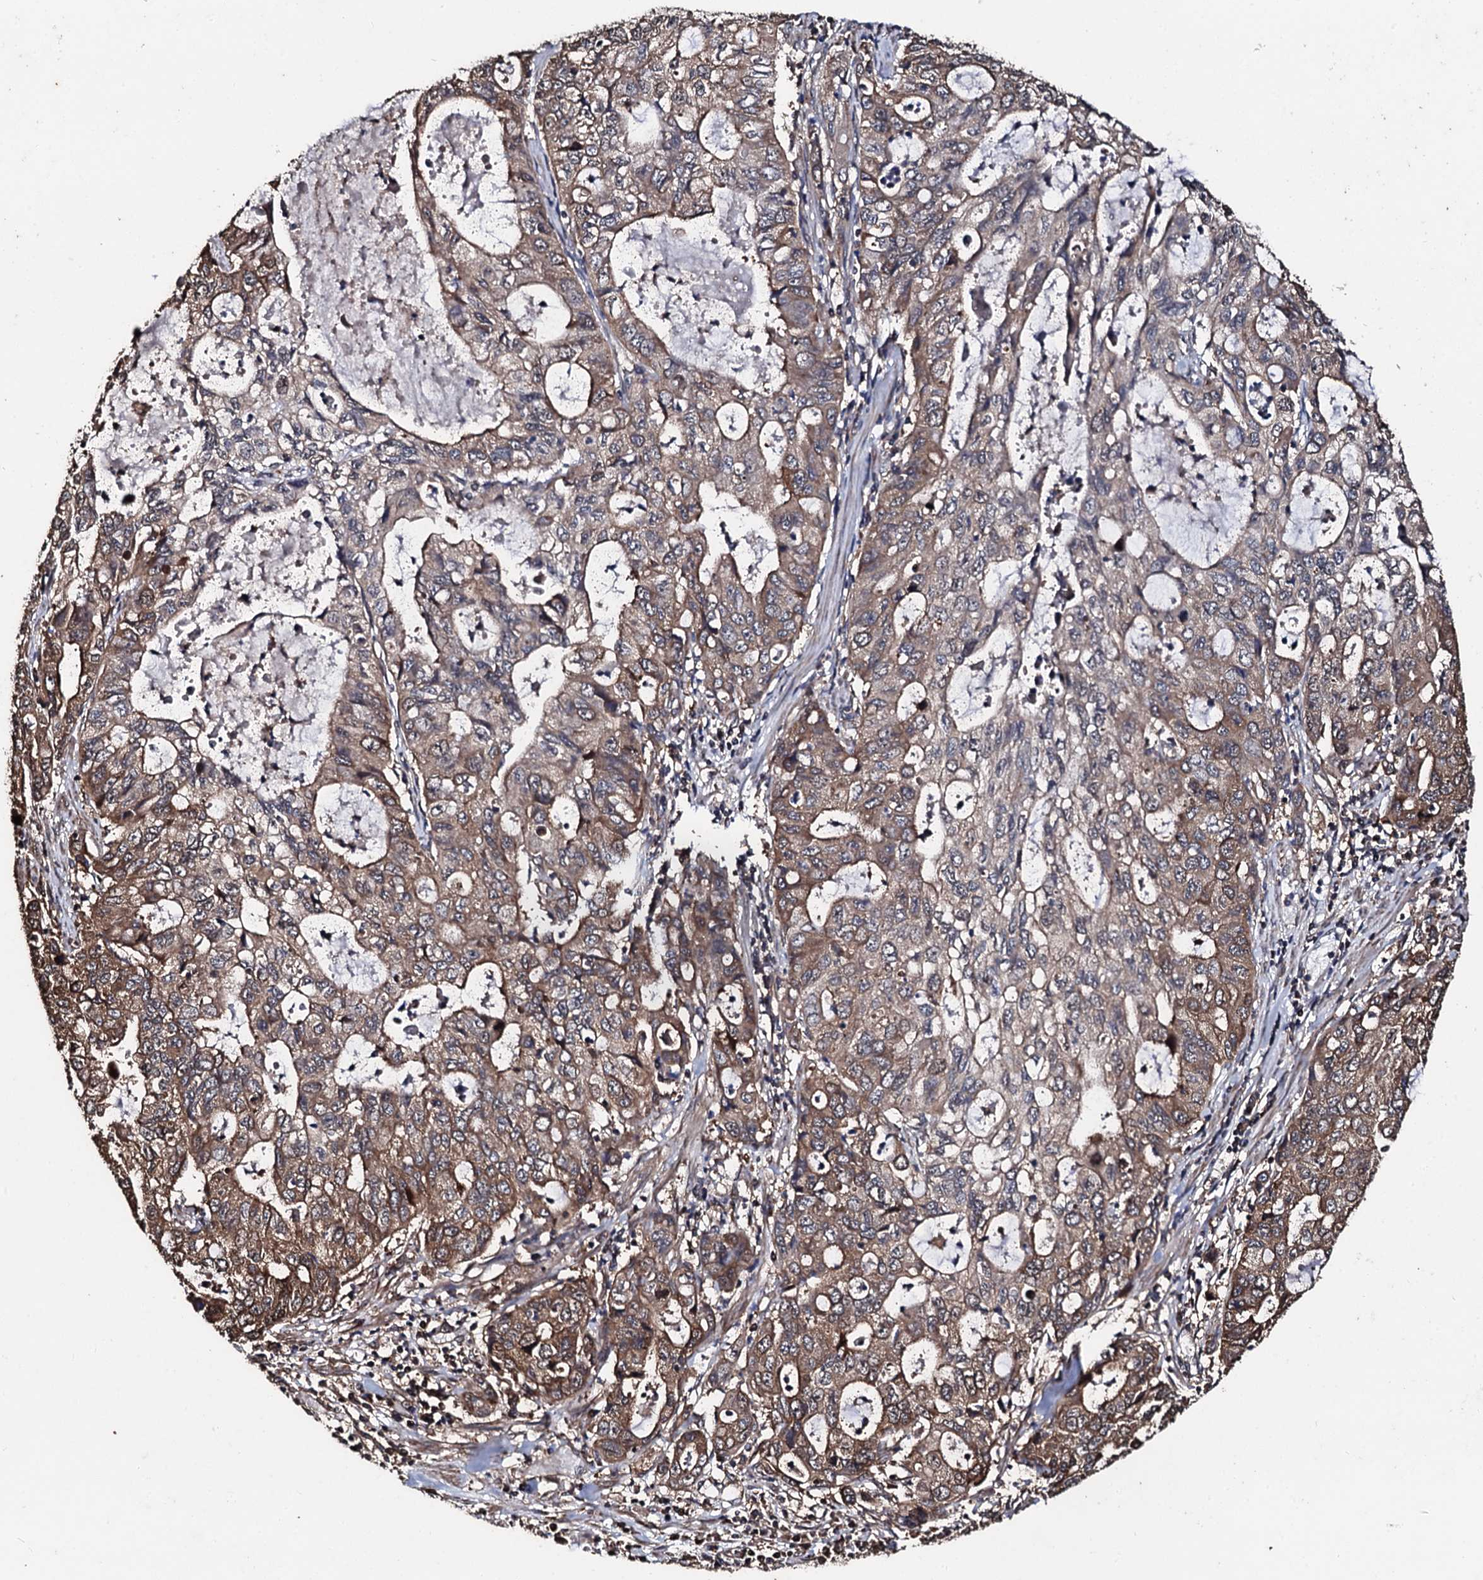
{"staining": {"intensity": "moderate", "quantity": ">75%", "location": "cytoplasmic/membranous"}, "tissue": "stomach cancer", "cell_type": "Tumor cells", "image_type": "cancer", "snomed": [{"axis": "morphology", "description": "Adenocarcinoma, NOS"}, {"axis": "topography", "description": "Stomach, upper"}], "caption": "Immunohistochemistry (IHC) photomicrograph of stomach cancer stained for a protein (brown), which reveals medium levels of moderate cytoplasmic/membranous positivity in approximately >75% of tumor cells.", "gene": "CKAP5", "patient": {"sex": "female", "age": 52}}